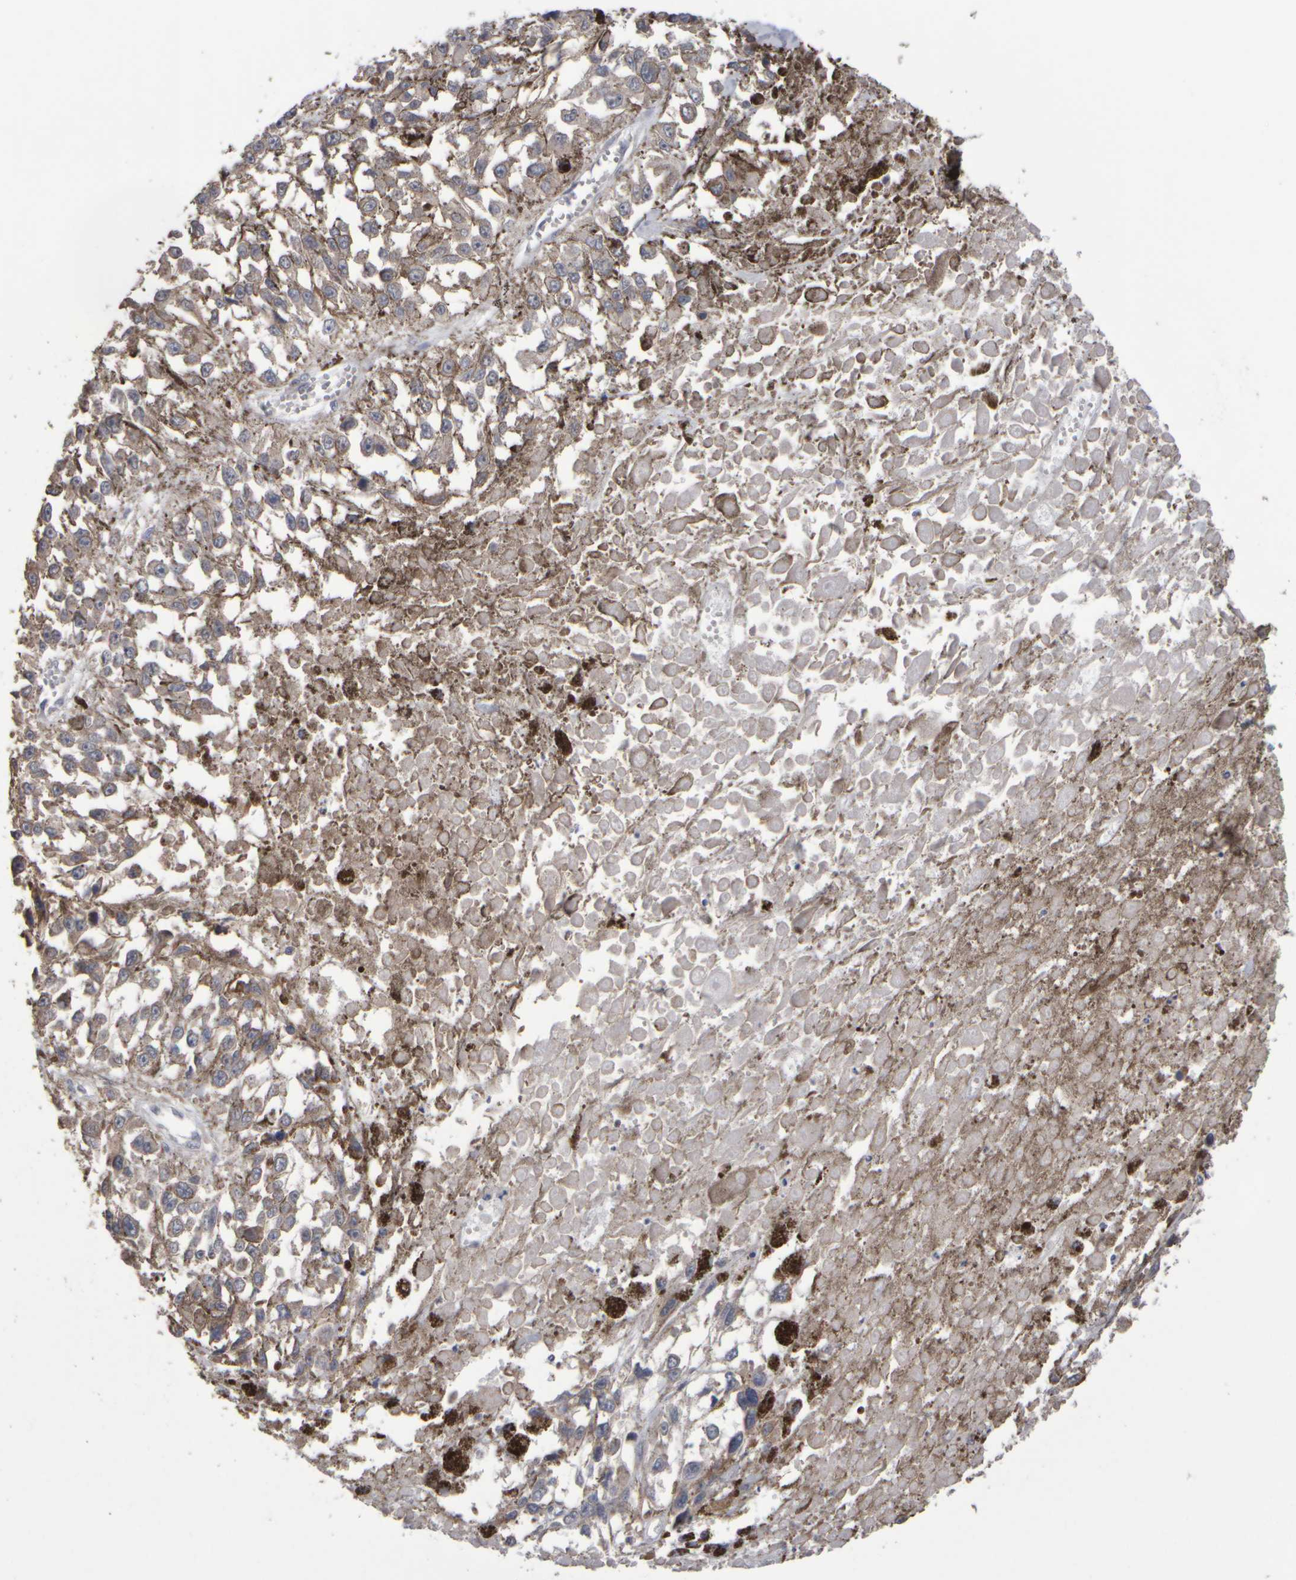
{"staining": {"intensity": "negative", "quantity": "none", "location": "none"}, "tissue": "melanoma", "cell_type": "Tumor cells", "image_type": "cancer", "snomed": [{"axis": "morphology", "description": "Malignant melanoma, Metastatic site"}, {"axis": "topography", "description": "Lymph node"}], "caption": "Immunohistochemistry of melanoma reveals no positivity in tumor cells.", "gene": "EPHX2", "patient": {"sex": "male", "age": 59}}